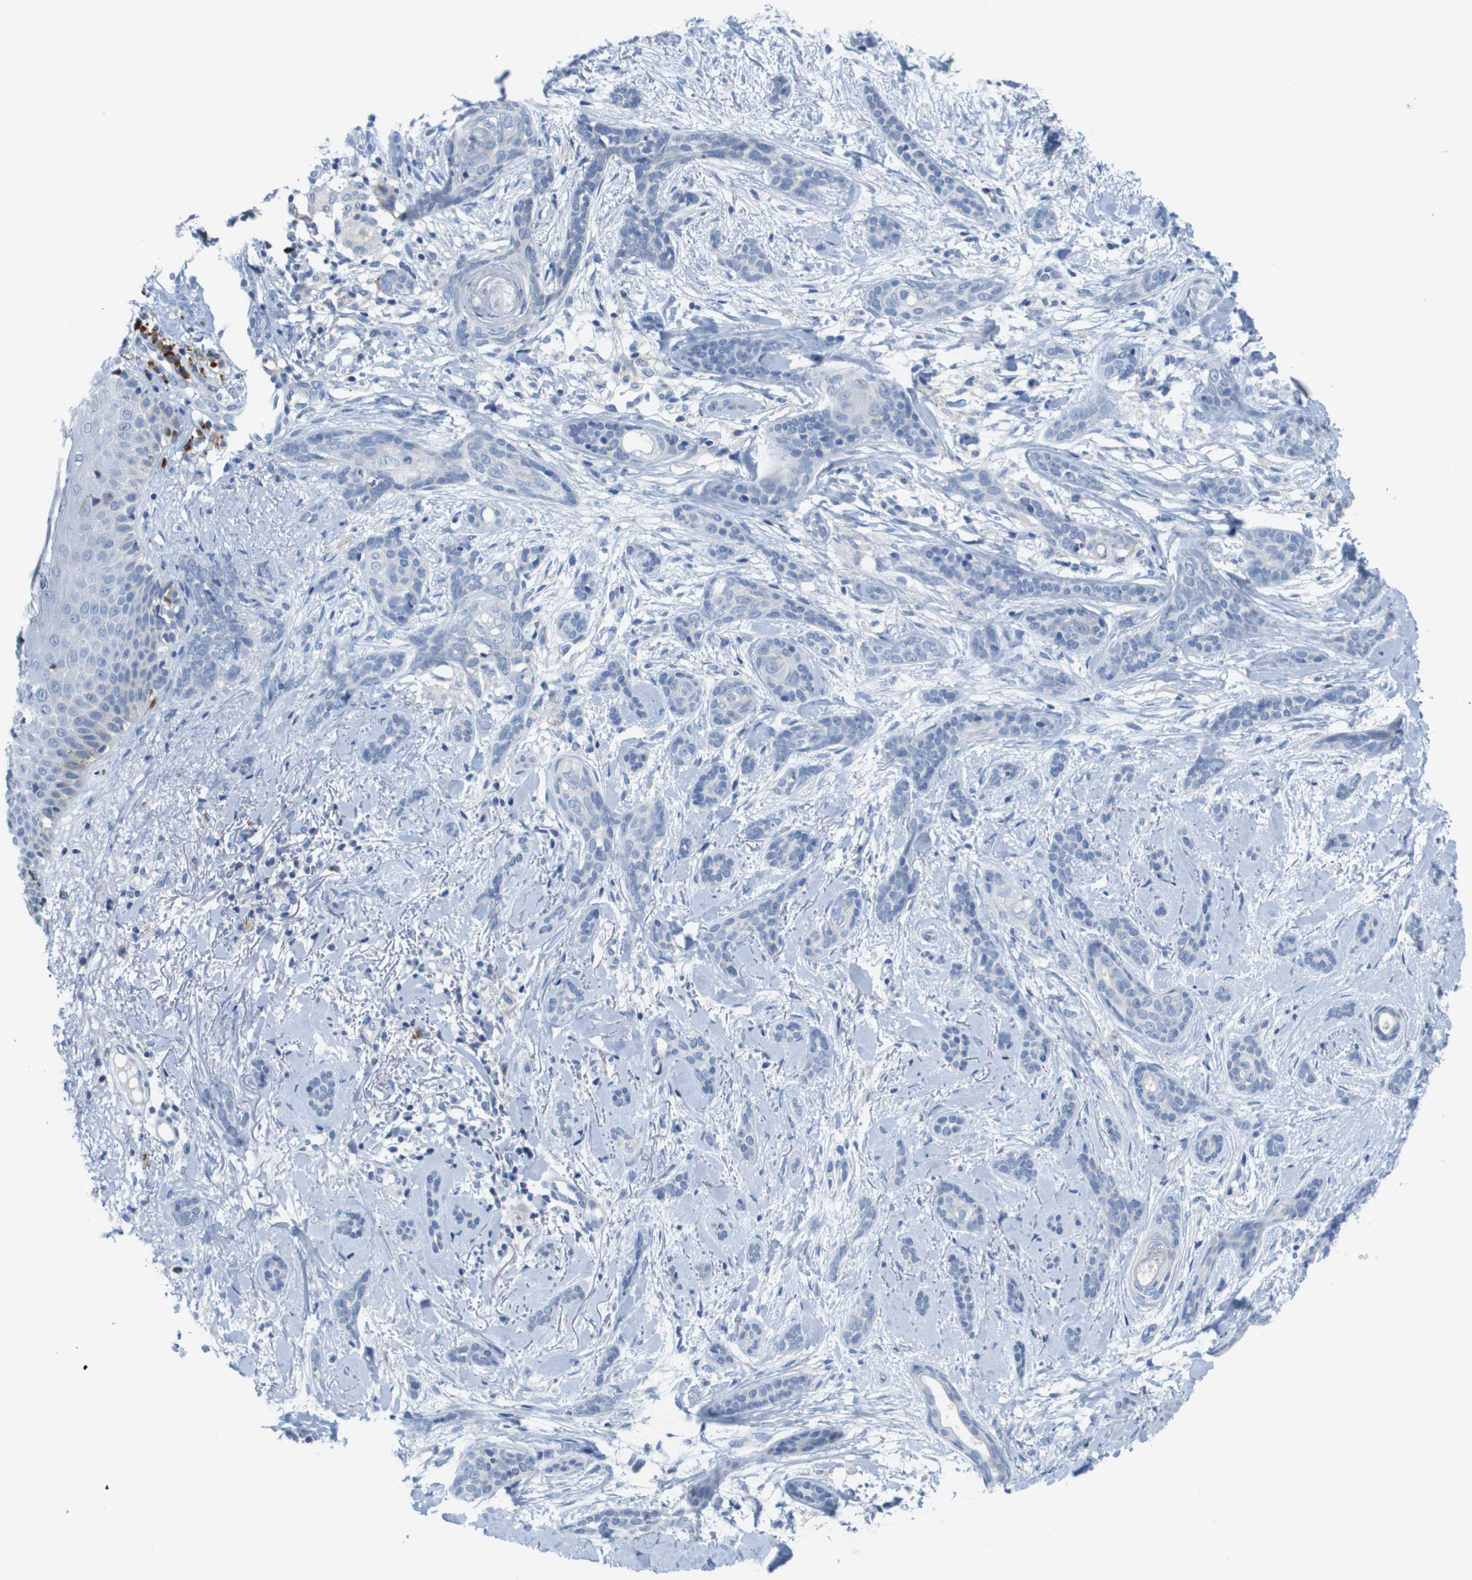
{"staining": {"intensity": "negative", "quantity": "none", "location": "none"}, "tissue": "skin cancer", "cell_type": "Tumor cells", "image_type": "cancer", "snomed": [{"axis": "morphology", "description": "Basal cell carcinoma"}, {"axis": "morphology", "description": "Adnexal tumor, benign"}, {"axis": "topography", "description": "Skin"}], "caption": "This is a micrograph of immunohistochemistry (IHC) staining of skin cancer, which shows no expression in tumor cells. Nuclei are stained in blue.", "gene": "CD3G", "patient": {"sex": "female", "age": 42}}